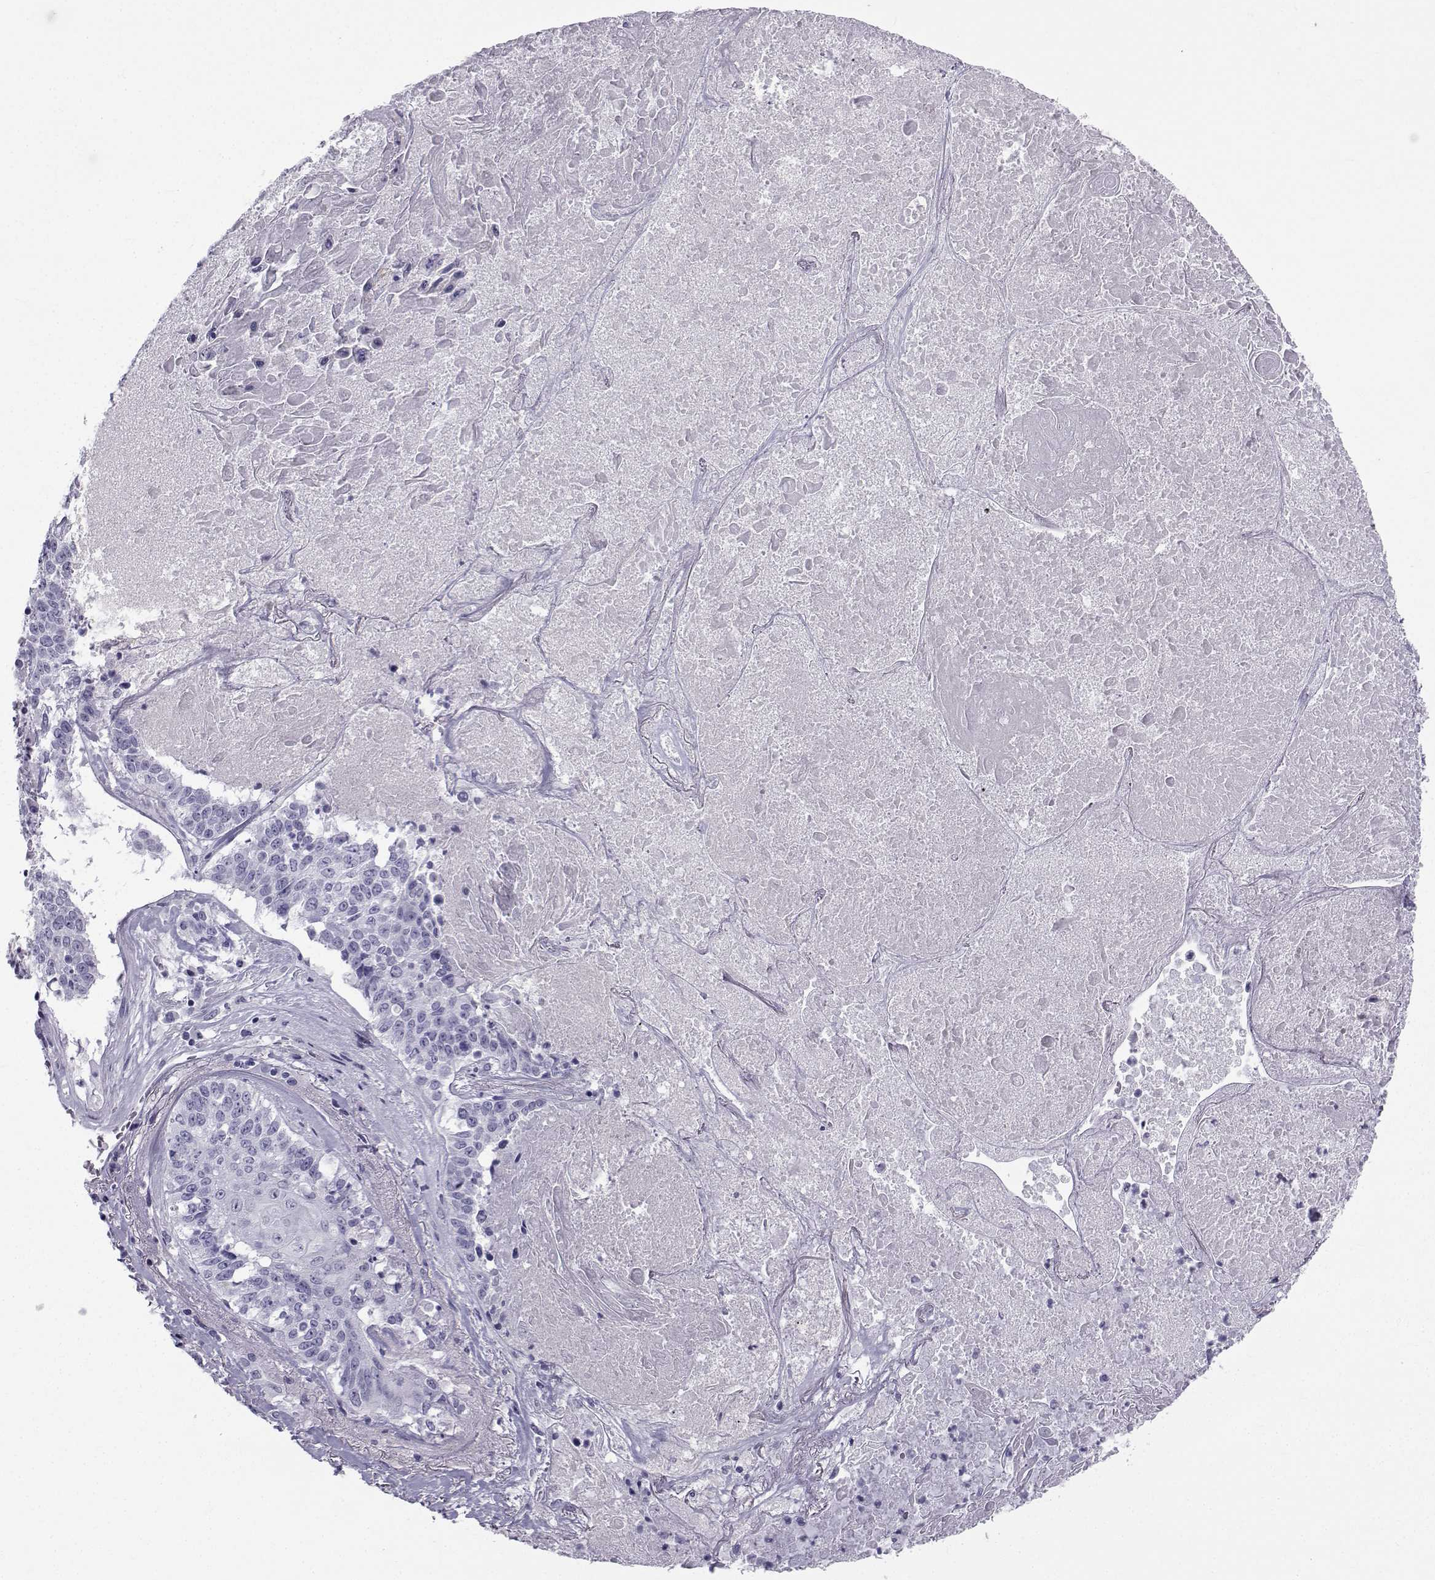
{"staining": {"intensity": "negative", "quantity": "none", "location": "none"}, "tissue": "lung cancer", "cell_type": "Tumor cells", "image_type": "cancer", "snomed": [{"axis": "morphology", "description": "Squamous cell carcinoma, NOS"}, {"axis": "topography", "description": "Lung"}], "caption": "DAB immunohistochemical staining of lung squamous cell carcinoma demonstrates no significant positivity in tumor cells.", "gene": "SPANXD", "patient": {"sex": "male", "age": 64}}